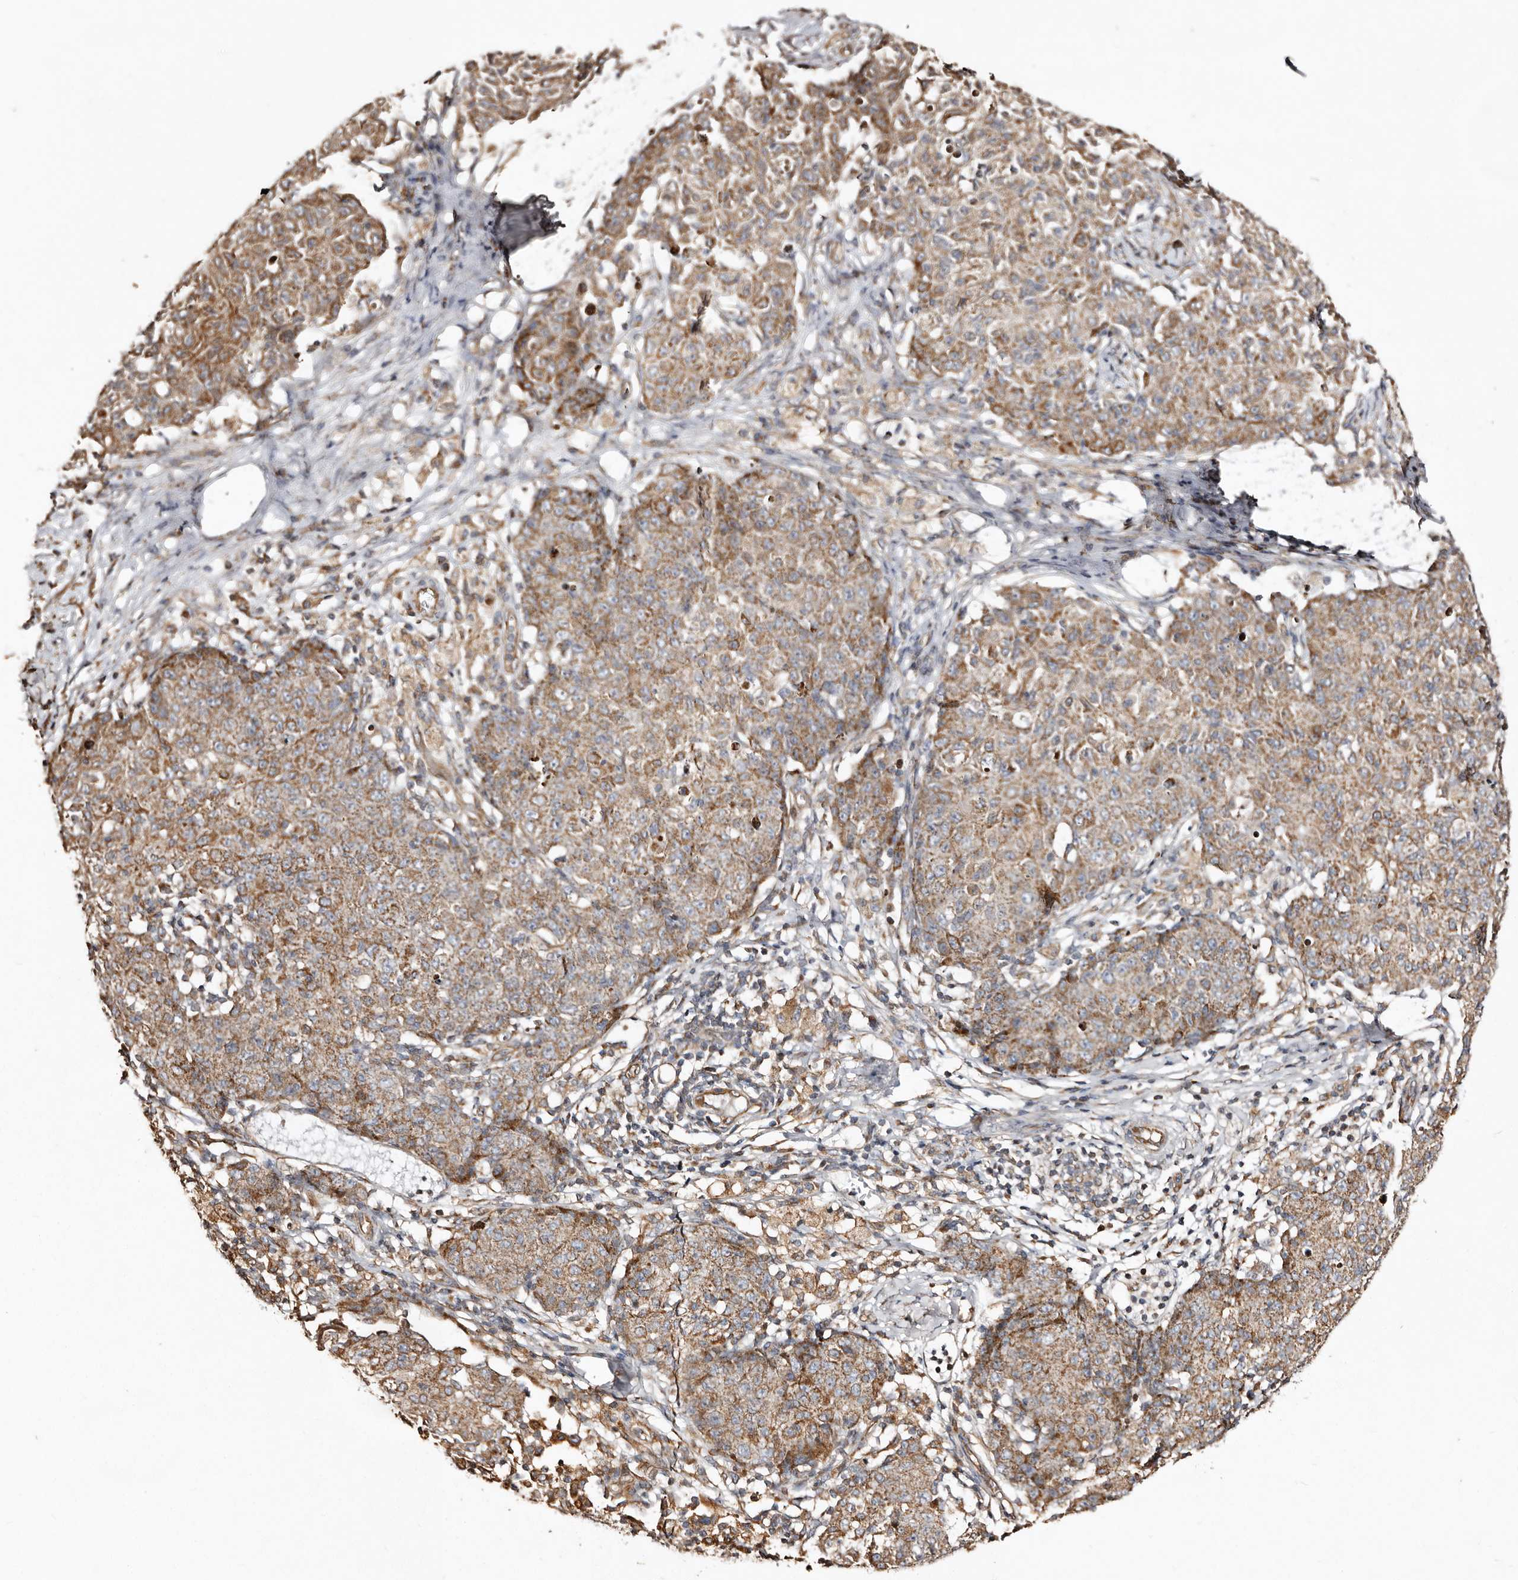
{"staining": {"intensity": "moderate", "quantity": ">75%", "location": "cytoplasmic/membranous"}, "tissue": "ovarian cancer", "cell_type": "Tumor cells", "image_type": "cancer", "snomed": [{"axis": "morphology", "description": "Carcinoma, endometroid"}, {"axis": "topography", "description": "Ovary"}], "caption": "Protein expression analysis of human ovarian cancer (endometroid carcinoma) reveals moderate cytoplasmic/membranous positivity in approximately >75% of tumor cells. (Brightfield microscopy of DAB IHC at high magnification).", "gene": "MACC1", "patient": {"sex": "female", "age": 42}}